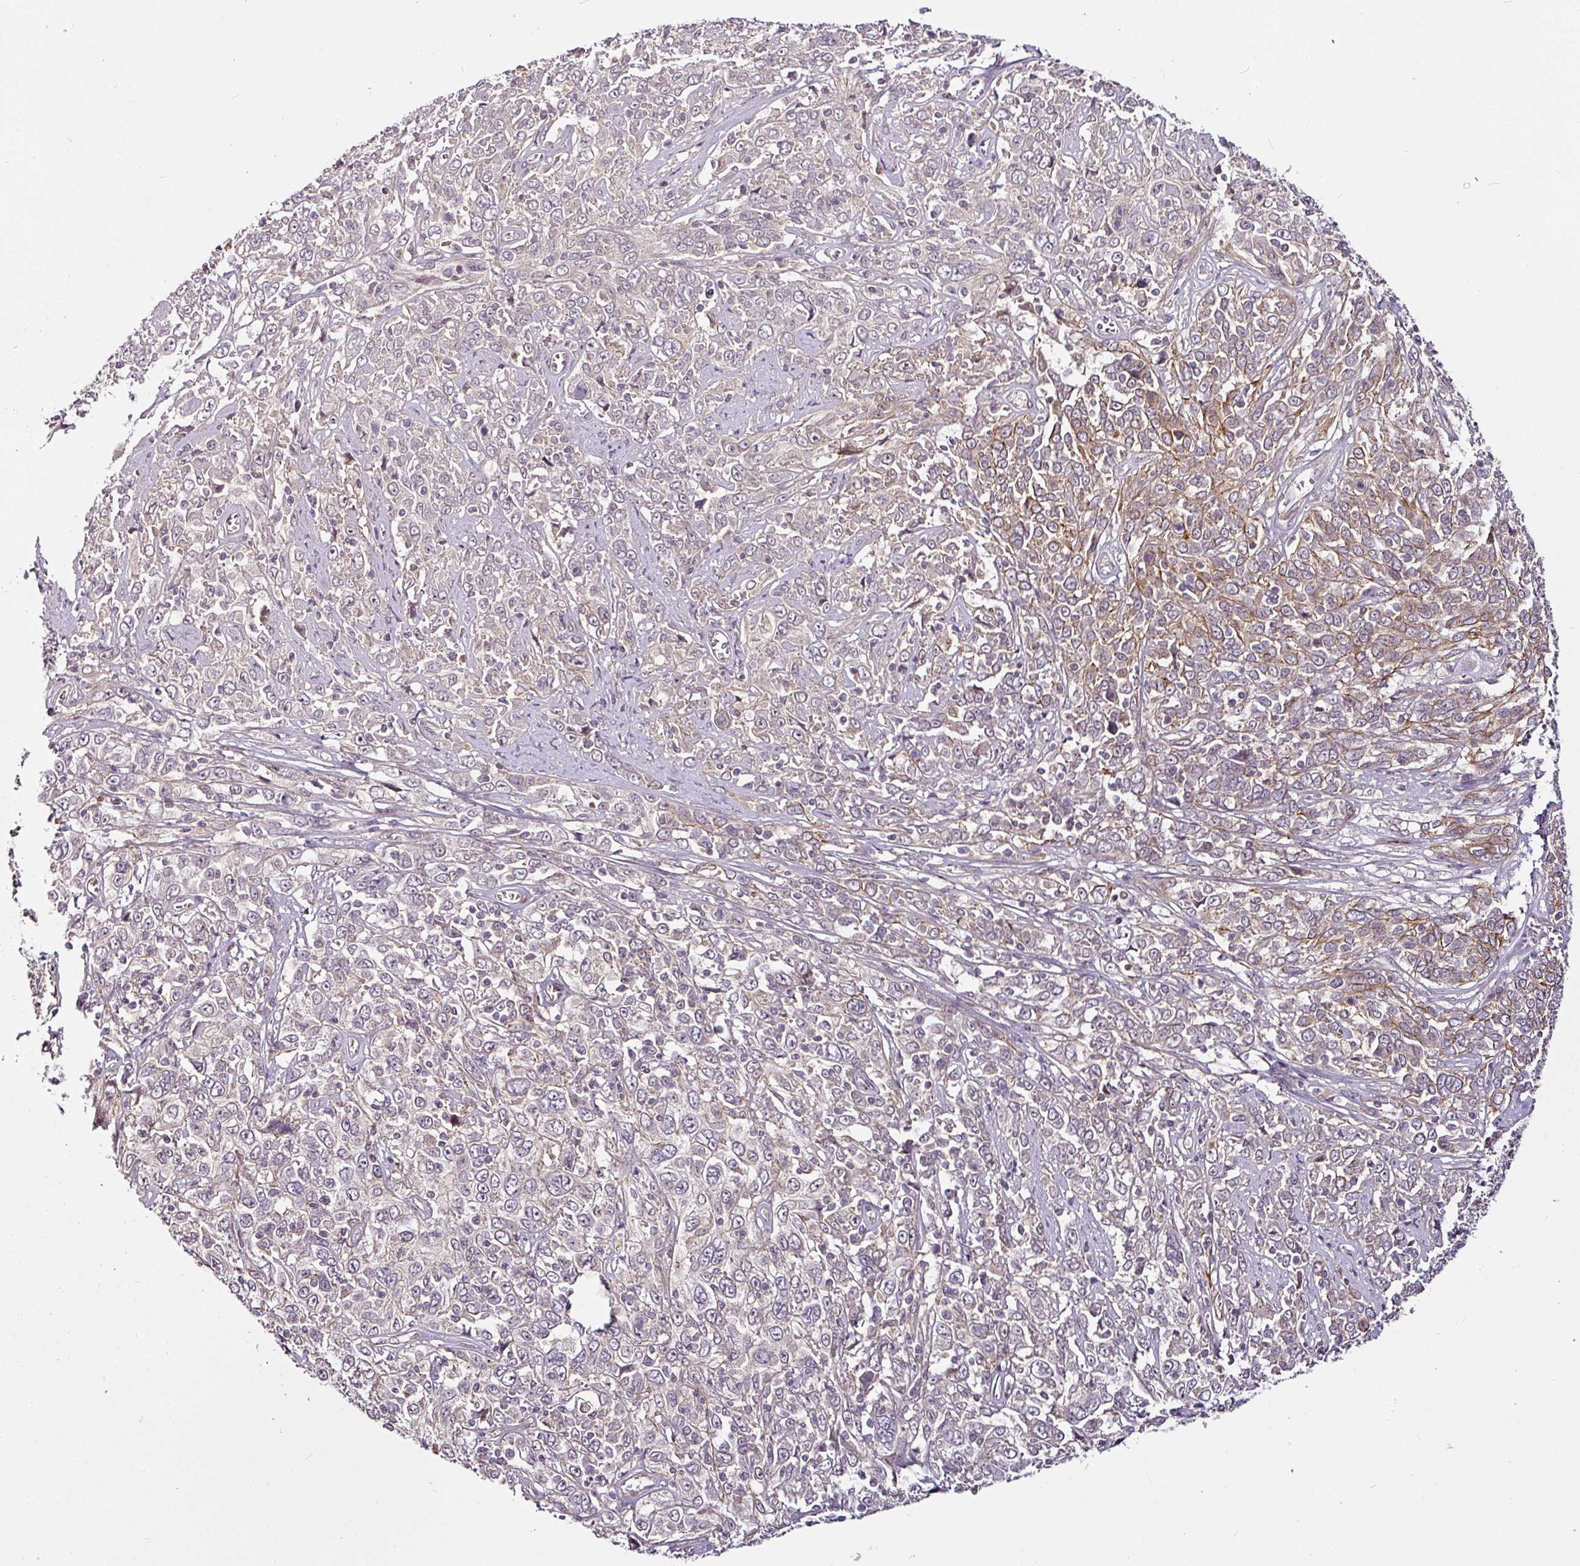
{"staining": {"intensity": "moderate", "quantity": "<25%", "location": "cytoplasmic/membranous"}, "tissue": "cervical cancer", "cell_type": "Tumor cells", "image_type": "cancer", "snomed": [{"axis": "morphology", "description": "Squamous cell carcinoma, NOS"}, {"axis": "topography", "description": "Cervix"}], "caption": "Cervical cancer (squamous cell carcinoma) stained for a protein displays moderate cytoplasmic/membranous positivity in tumor cells. (DAB (3,3'-diaminobenzidine) IHC, brown staining for protein, blue staining for nuclei).", "gene": "DCAF13", "patient": {"sex": "female", "age": 46}}